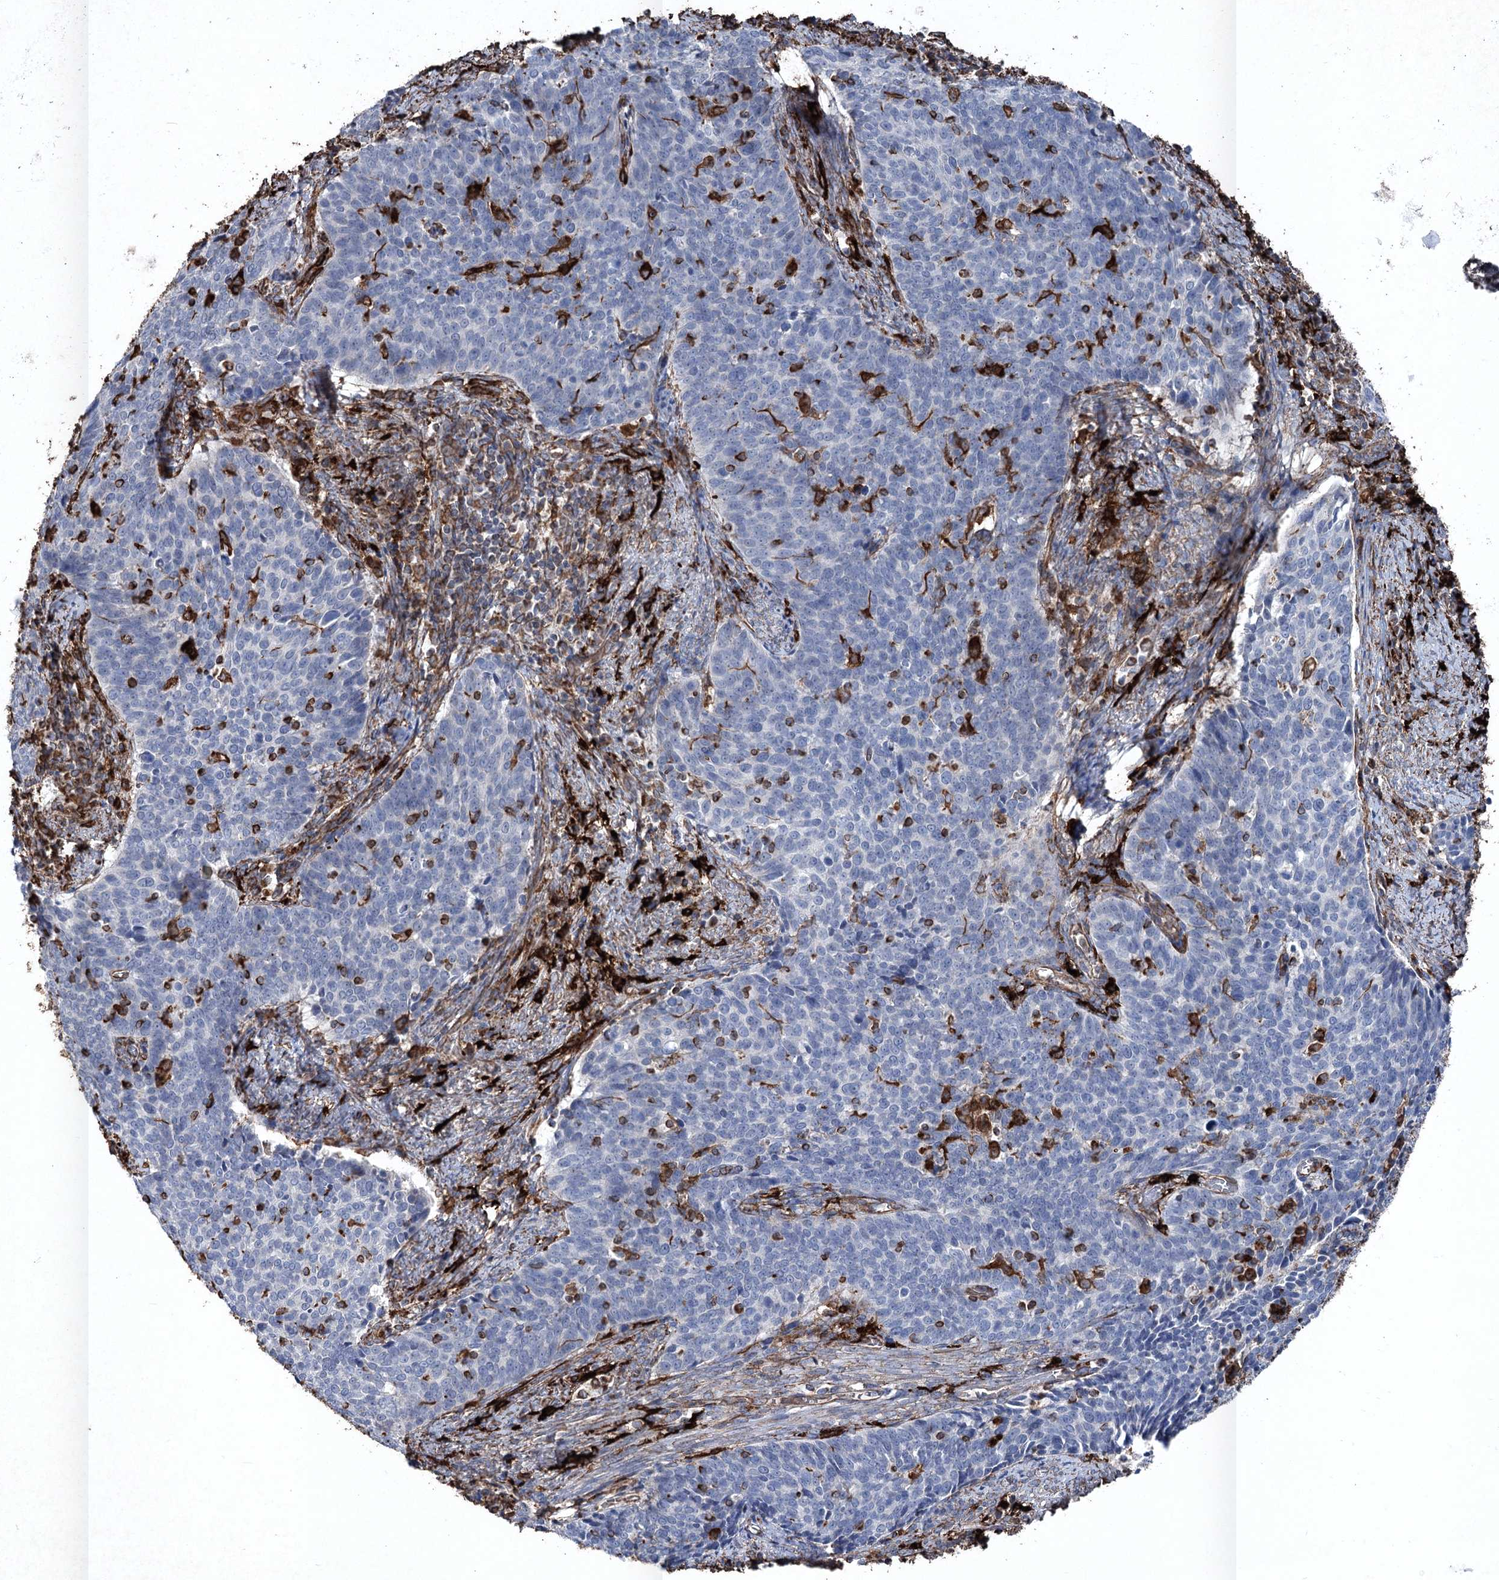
{"staining": {"intensity": "negative", "quantity": "none", "location": "none"}, "tissue": "cervical cancer", "cell_type": "Tumor cells", "image_type": "cancer", "snomed": [{"axis": "morphology", "description": "Squamous cell carcinoma, NOS"}, {"axis": "topography", "description": "Cervix"}], "caption": "The micrograph displays no staining of tumor cells in squamous cell carcinoma (cervical).", "gene": "CLEC4M", "patient": {"sex": "female", "age": 39}}